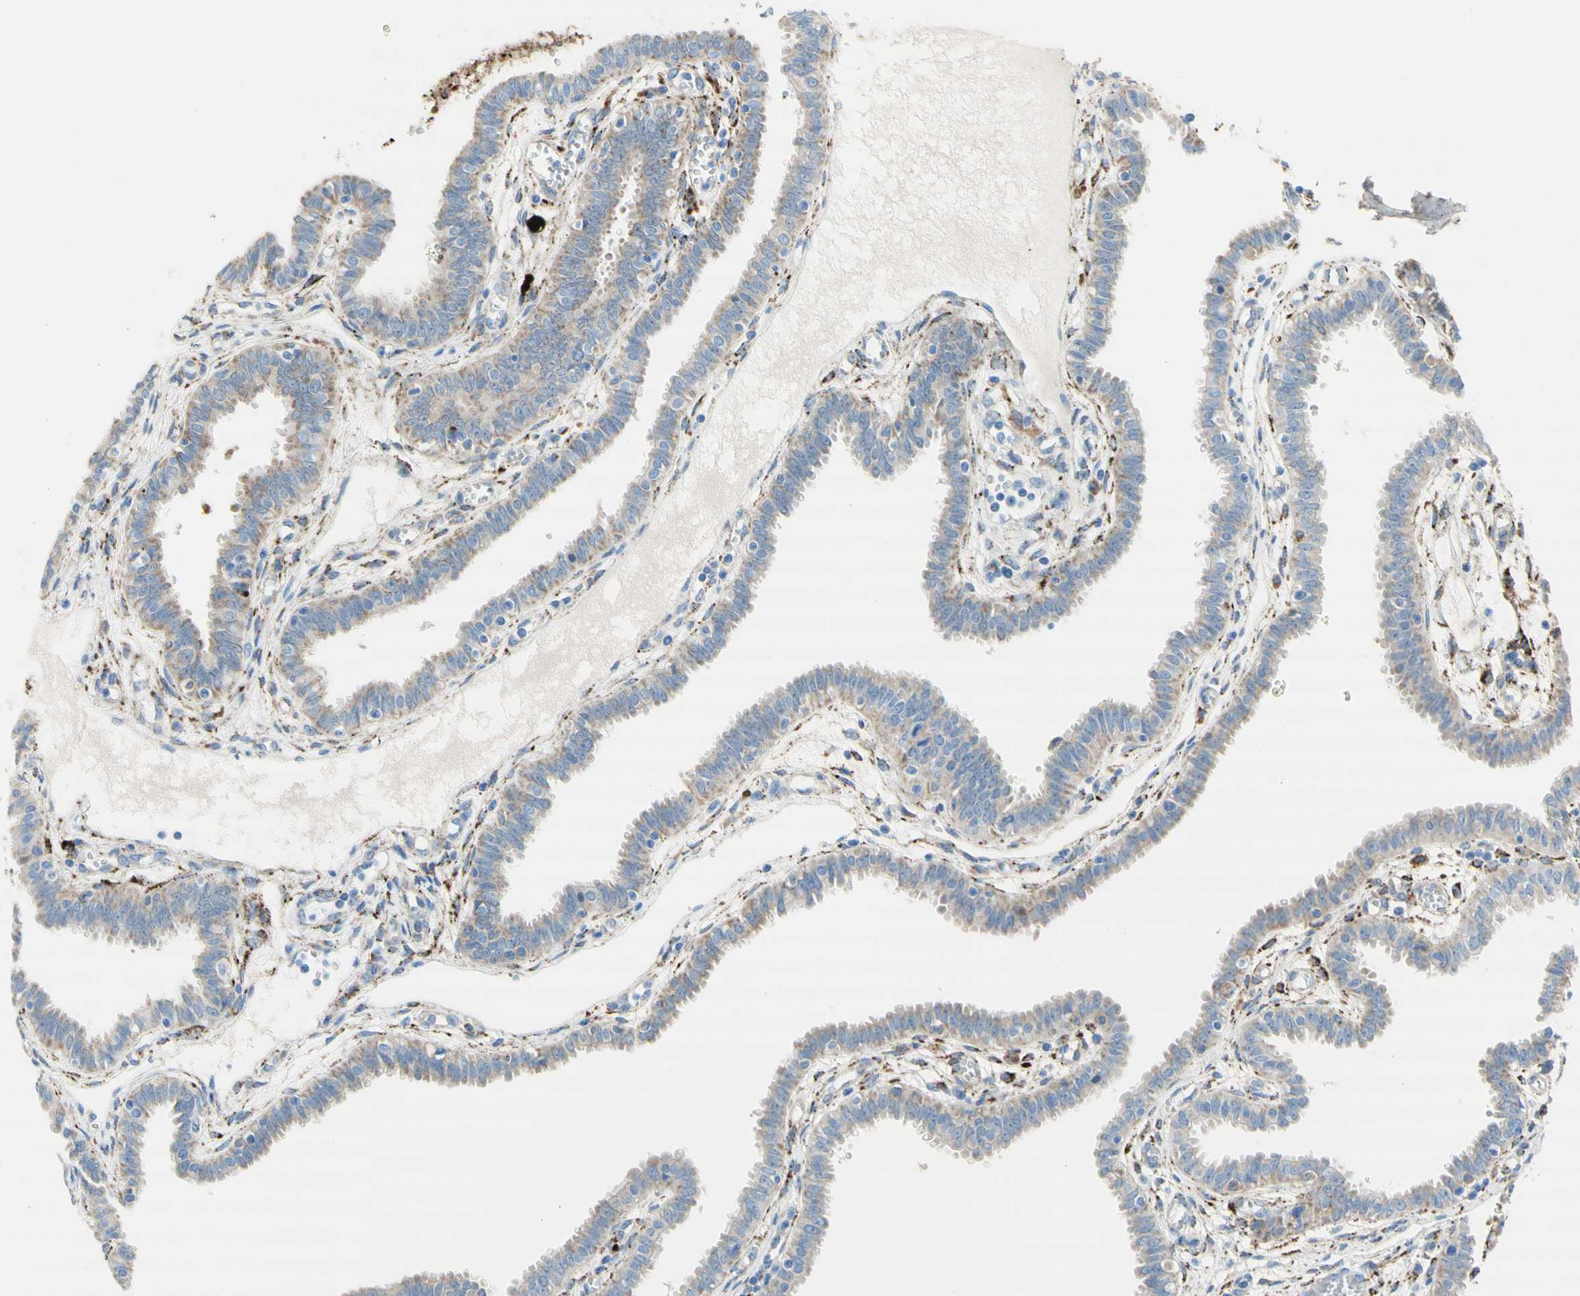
{"staining": {"intensity": "moderate", "quantity": "25%-75%", "location": "cytoplasmic/membranous"}, "tissue": "fallopian tube", "cell_type": "Glandular cells", "image_type": "normal", "snomed": [{"axis": "morphology", "description": "Normal tissue, NOS"}, {"axis": "topography", "description": "Fallopian tube"}], "caption": "Immunohistochemical staining of benign human fallopian tube displays 25%-75% levels of moderate cytoplasmic/membranous protein positivity in about 25%-75% of glandular cells.", "gene": "URB2", "patient": {"sex": "female", "age": 32}}